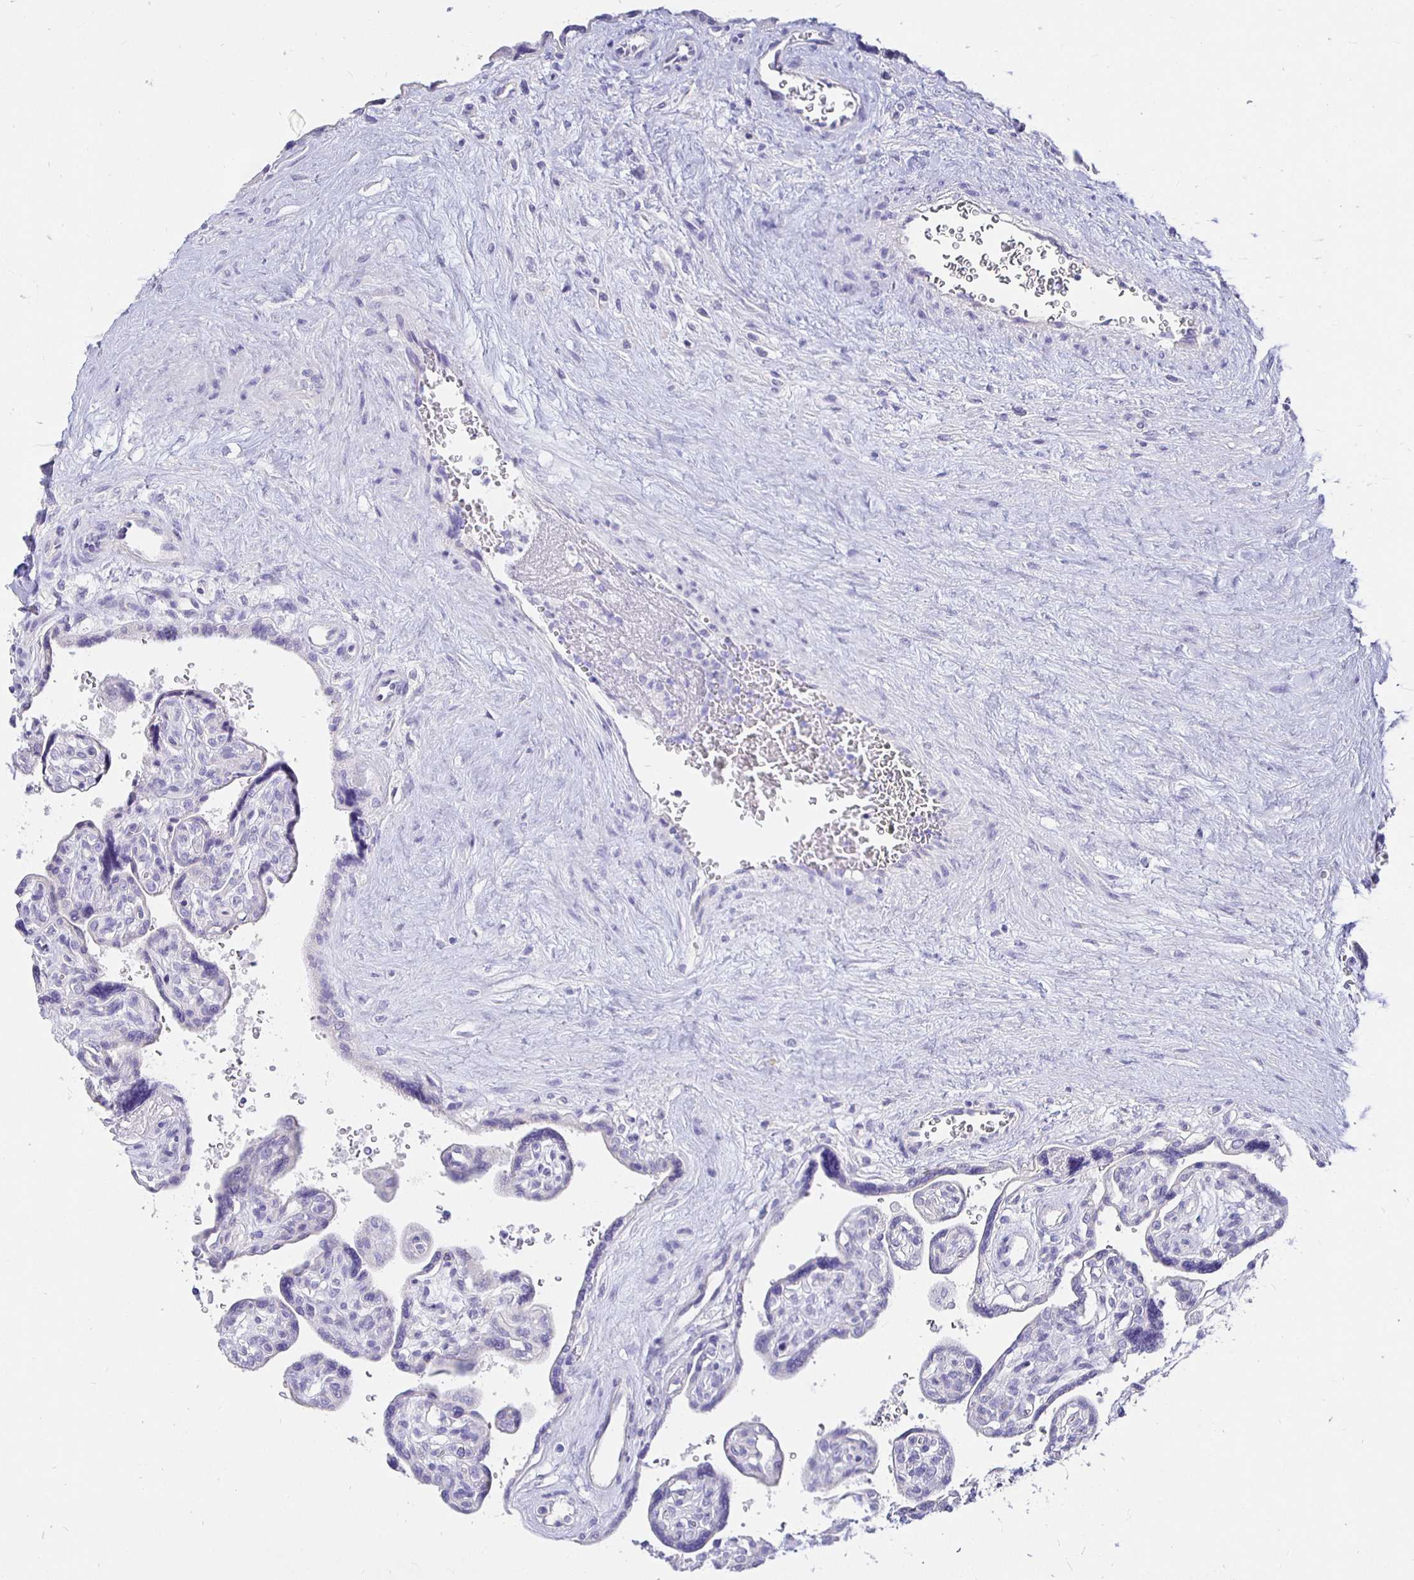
{"staining": {"intensity": "negative", "quantity": "none", "location": "none"}, "tissue": "placenta", "cell_type": "Decidual cells", "image_type": "normal", "snomed": [{"axis": "morphology", "description": "Normal tissue, NOS"}, {"axis": "topography", "description": "Placenta"}], "caption": "Immunohistochemistry histopathology image of normal placenta: placenta stained with DAB (3,3'-diaminobenzidine) shows no significant protein positivity in decidual cells.", "gene": "UMOD", "patient": {"sex": "female", "age": 39}}